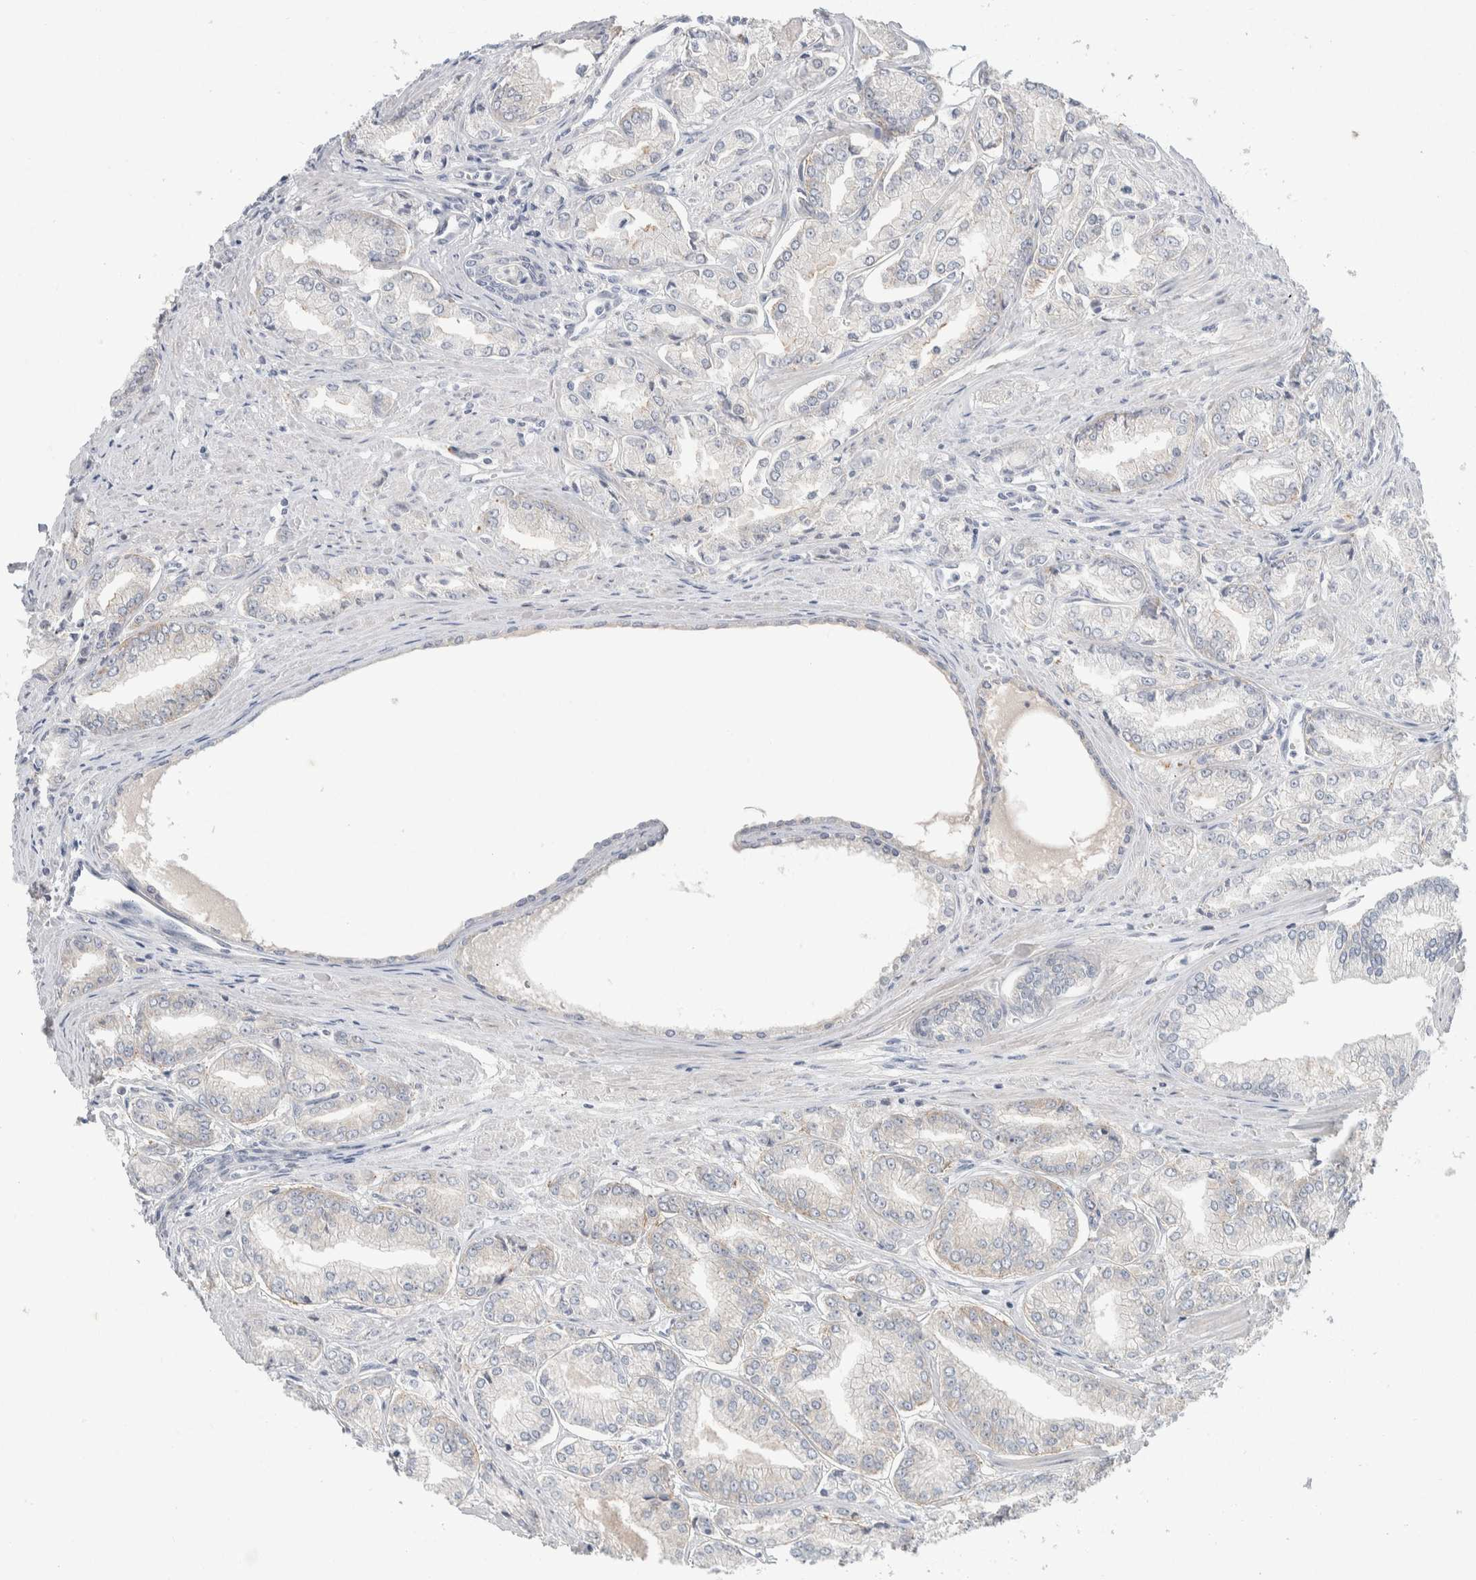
{"staining": {"intensity": "negative", "quantity": "none", "location": "none"}, "tissue": "prostate cancer", "cell_type": "Tumor cells", "image_type": "cancer", "snomed": [{"axis": "morphology", "description": "Adenocarcinoma, Low grade"}, {"axis": "topography", "description": "Prostate"}], "caption": "Immunohistochemistry (IHC) histopathology image of human adenocarcinoma (low-grade) (prostate) stained for a protein (brown), which reveals no staining in tumor cells.", "gene": "CMTM4", "patient": {"sex": "male", "age": 52}}